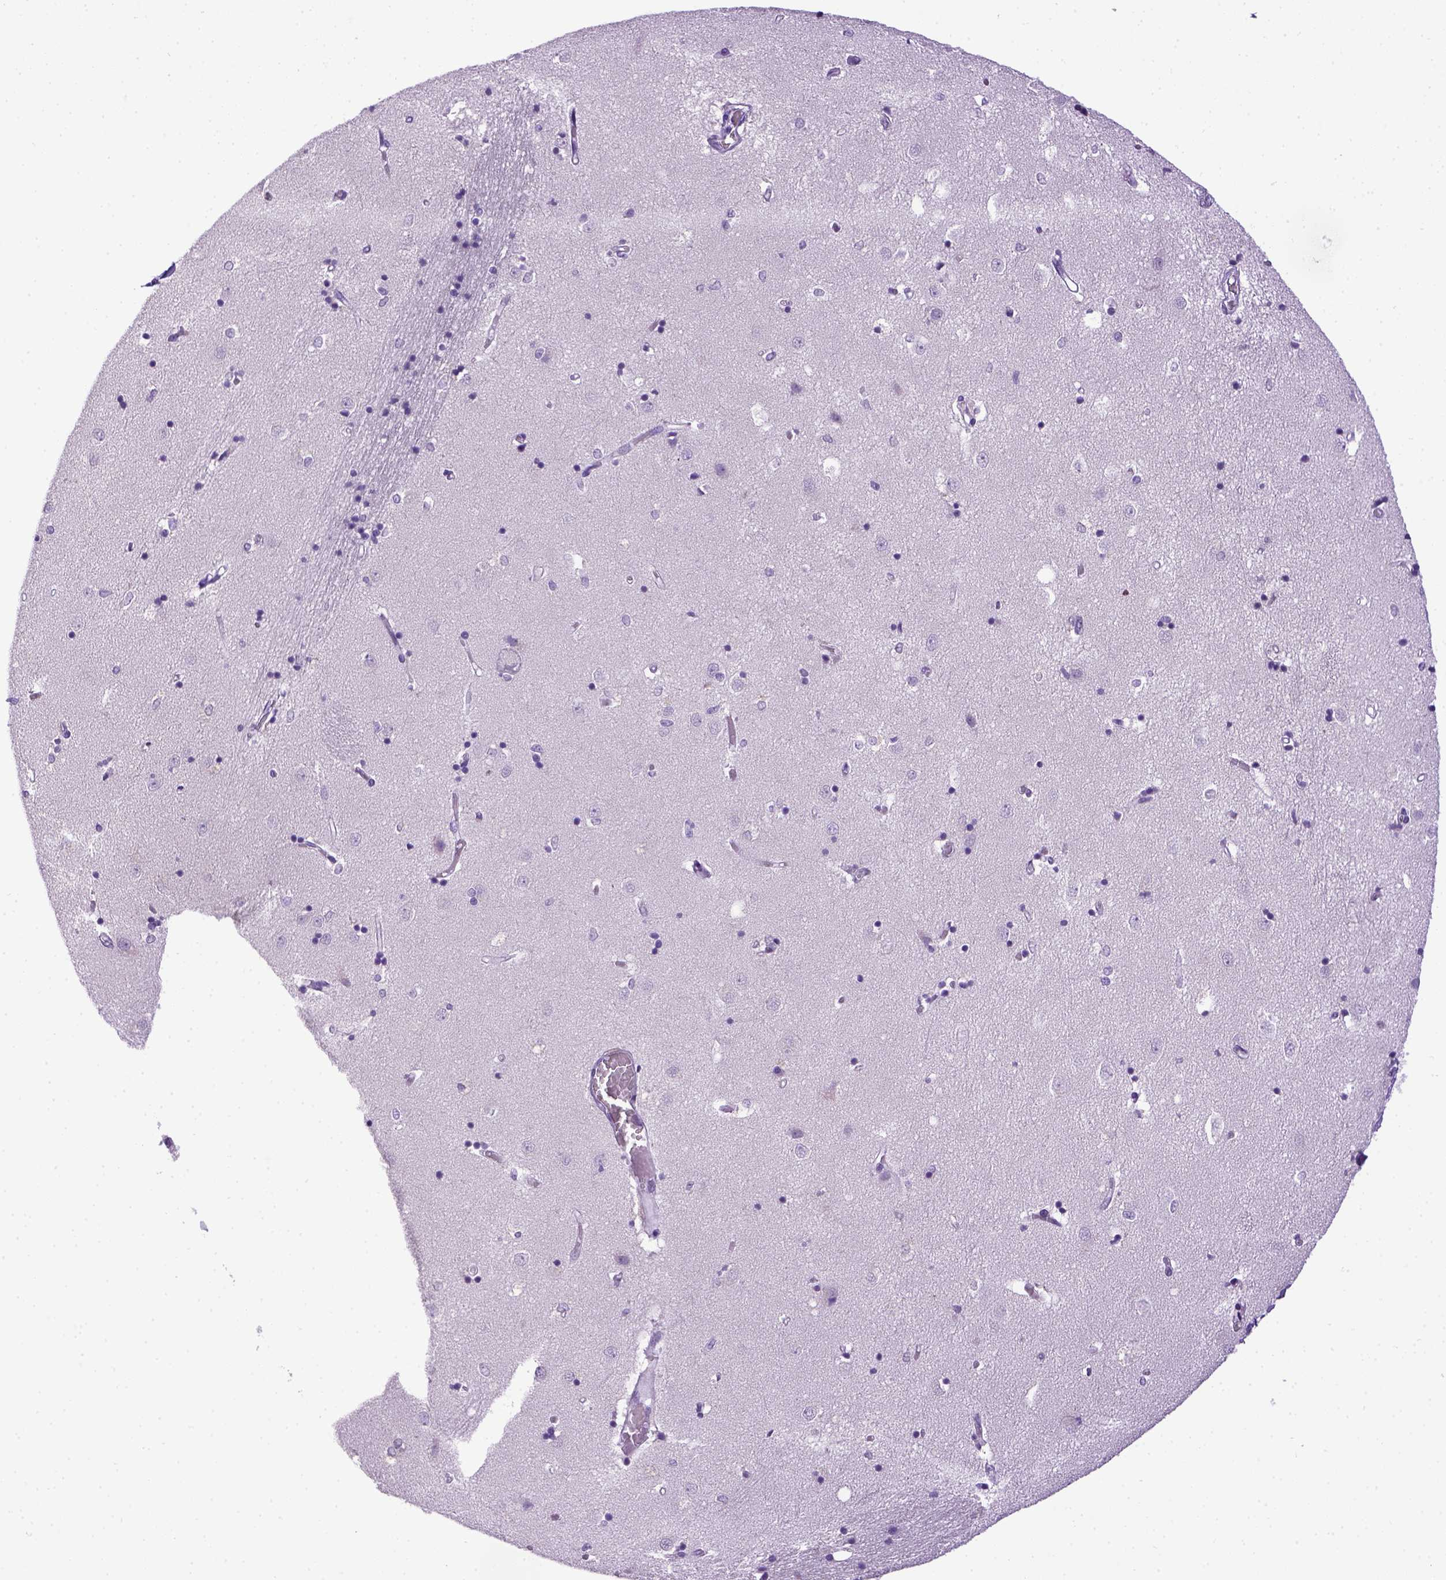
{"staining": {"intensity": "negative", "quantity": "none", "location": "none"}, "tissue": "caudate", "cell_type": "Glial cells", "image_type": "normal", "snomed": [{"axis": "morphology", "description": "Normal tissue, NOS"}, {"axis": "topography", "description": "Lateral ventricle wall"}], "caption": "Normal caudate was stained to show a protein in brown. There is no significant positivity in glial cells. (DAB (3,3'-diaminobenzidine) IHC visualized using brightfield microscopy, high magnification).", "gene": "CDH1", "patient": {"sex": "male", "age": 54}}